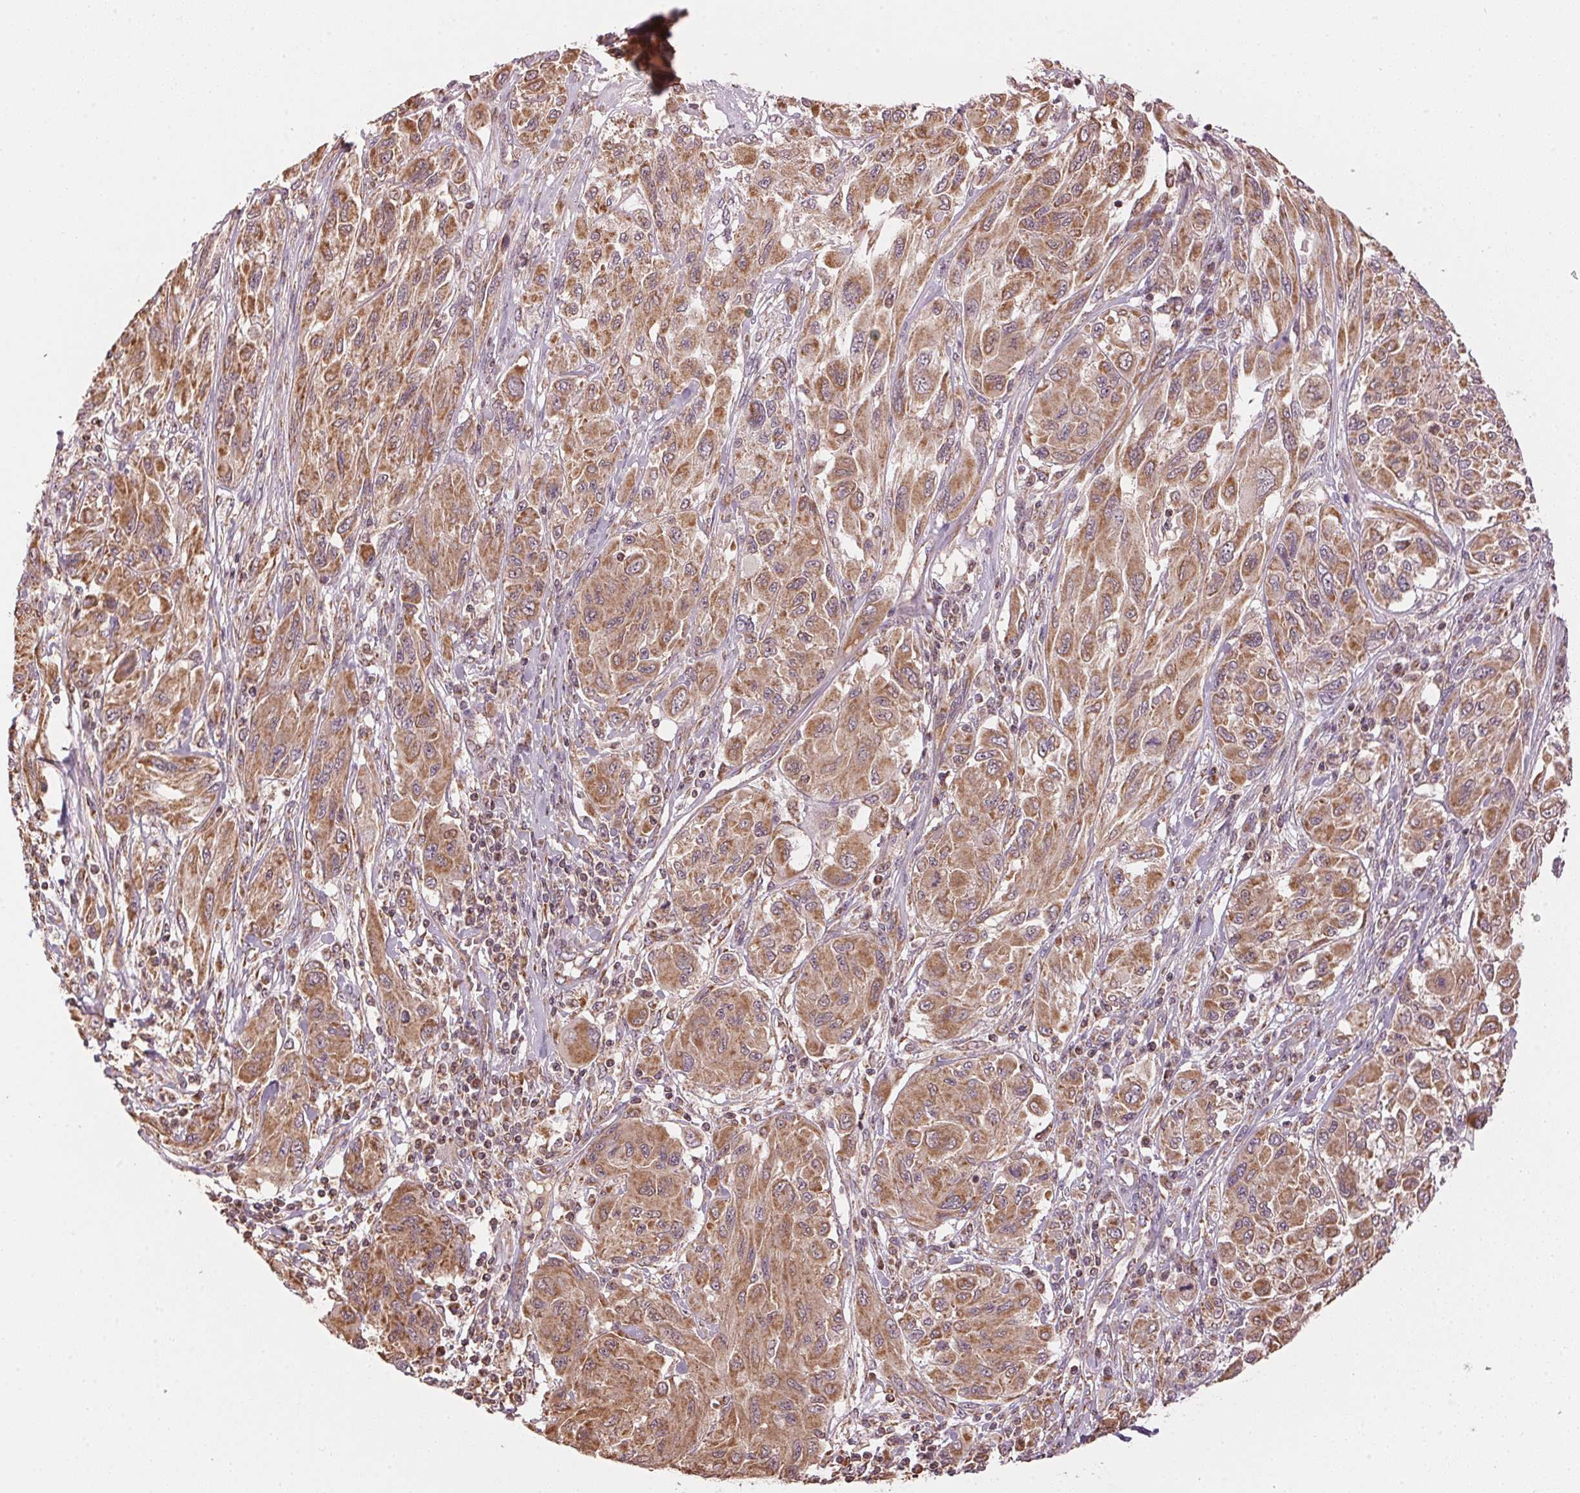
{"staining": {"intensity": "moderate", "quantity": ">75%", "location": "cytoplasmic/membranous"}, "tissue": "melanoma", "cell_type": "Tumor cells", "image_type": "cancer", "snomed": [{"axis": "morphology", "description": "Malignant melanoma, NOS"}, {"axis": "topography", "description": "Skin"}], "caption": "Moderate cytoplasmic/membranous protein staining is identified in approximately >75% of tumor cells in malignant melanoma.", "gene": "ARHGAP6", "patient": {"sex": "female", "age": 91}}